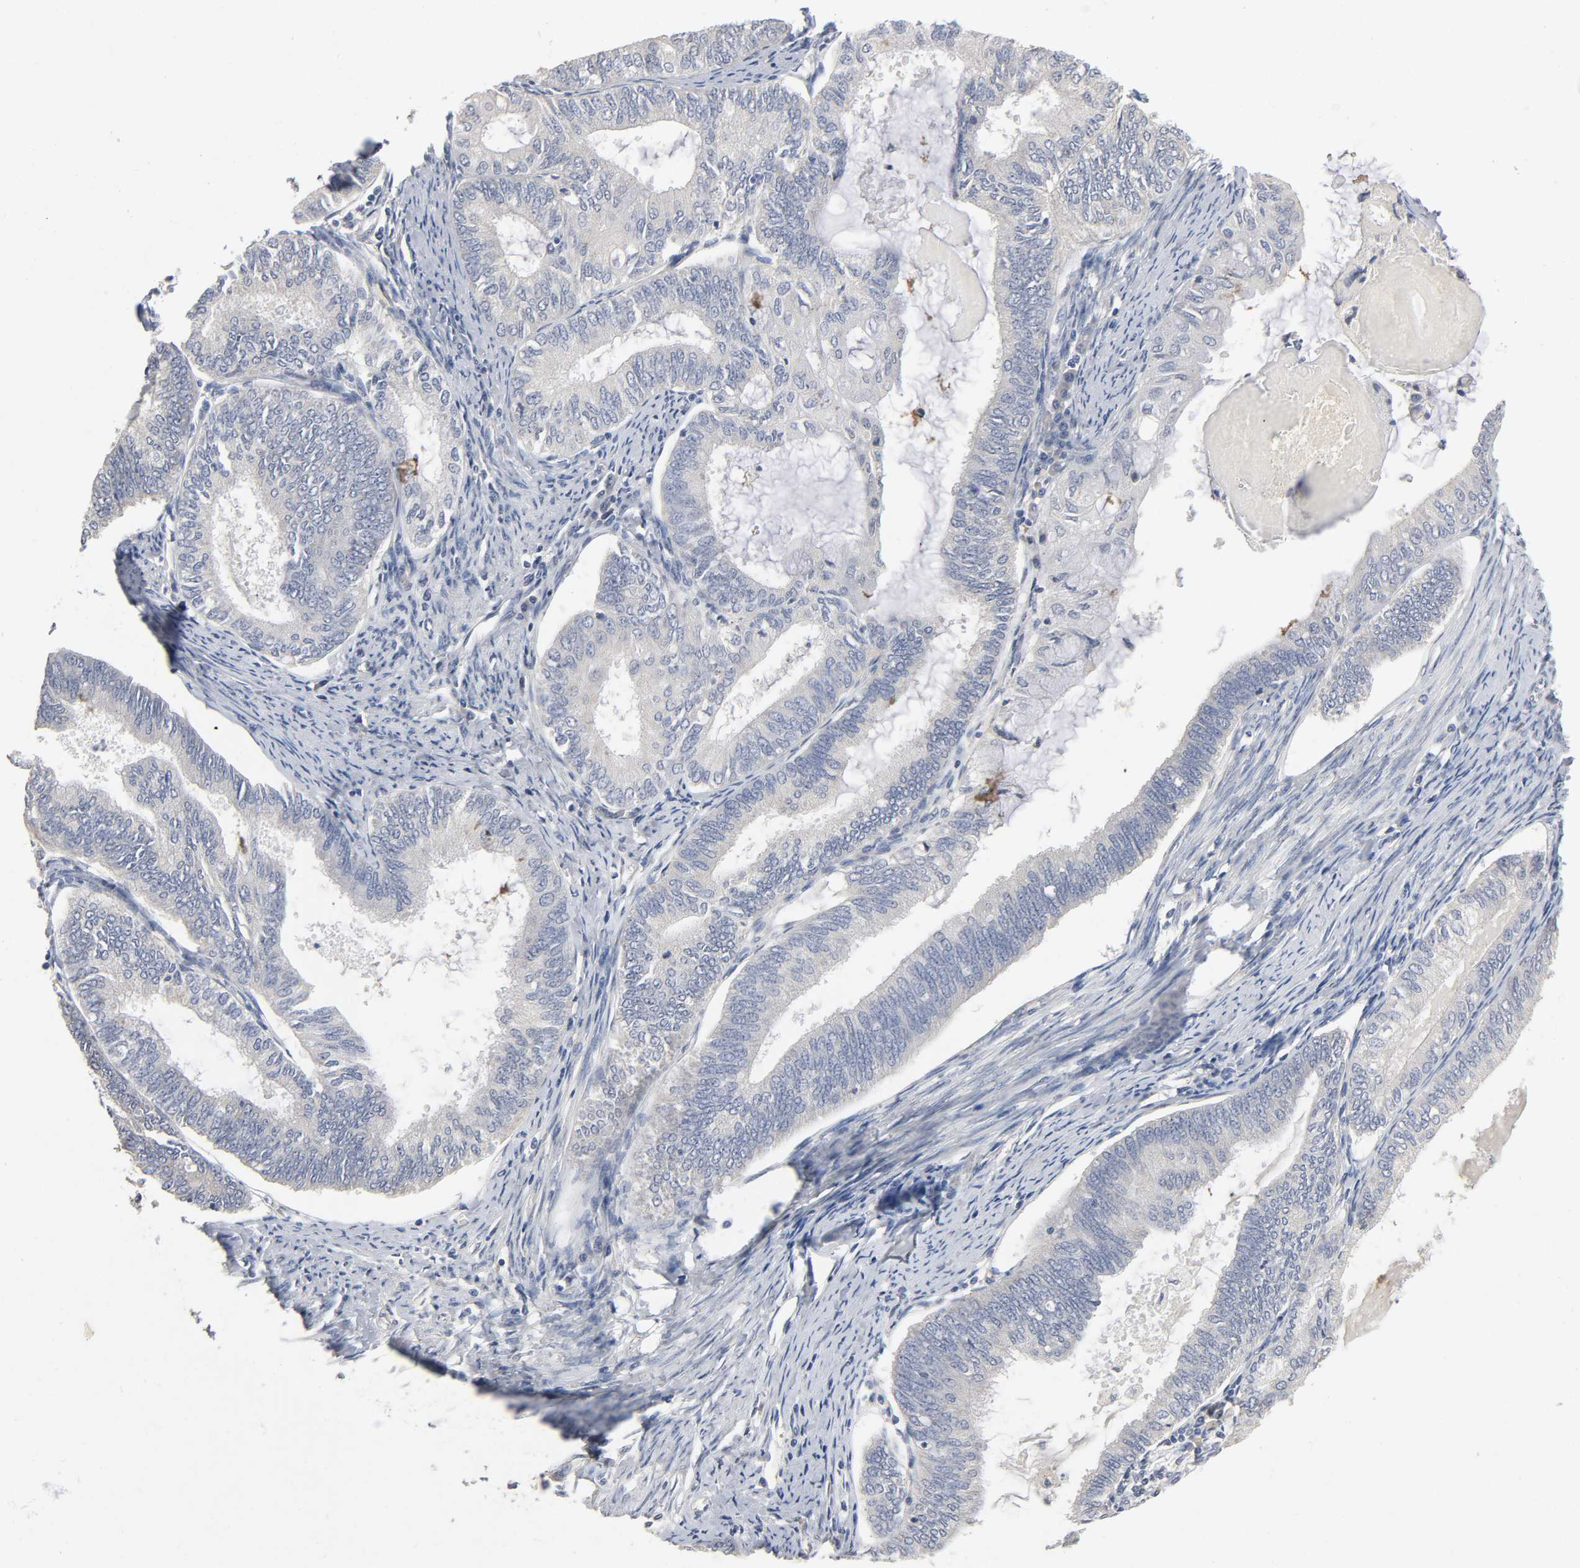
{"staining": {"intensity": "negative", "quantity": "none", "location": "none"}, "tissue": "endometrial cancer", "cell_type": "Tumor cells", "image_type": "cancer", "snomed": [{"axis": "morphology", "description": "Adenocarcinoma, NOS"}, {"axis": "topography", "description": "Endometrium"}], "caption": "Immunohistochemistry micrograph of neoplastic tissue: human adenocarcinoma (endometrial) stained with DAB (3,3'-diaminobenzidine) demonstrates no significant protein positivity in tumor cells. (DAB (3,3'-diaminobenzidine) immunohistochemistry, high magnification).", "gene": "SLC10A2", "patient": {"sex": "female", "age": 86}}